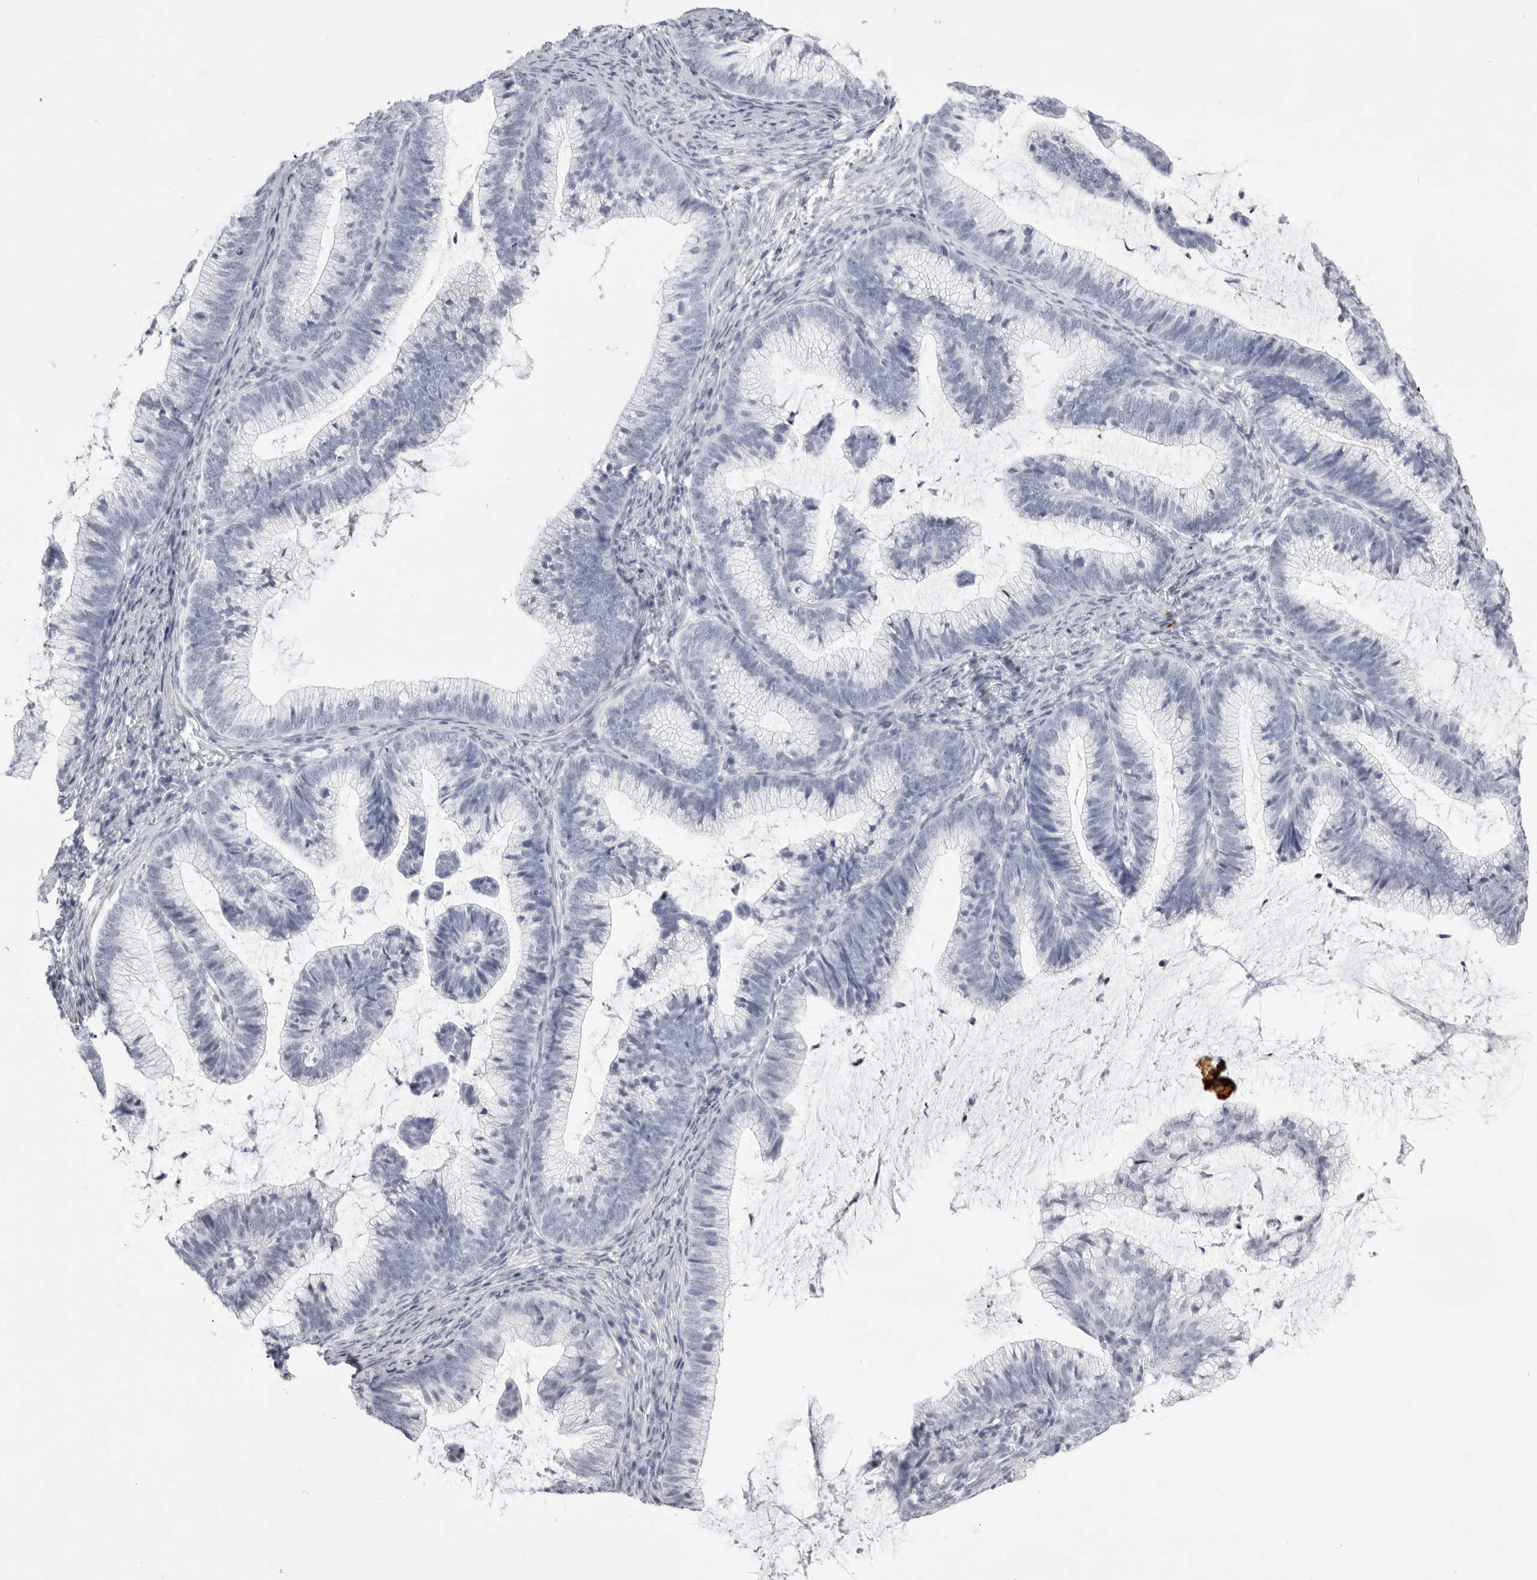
{"staining": {"intensity": "negative", "quantity": "none", "location": "none"}, "tissue": "cervical cancer", "cell_type": "Tumor cells", "image_type": "cancer", "snomed": [{"axis": "morphology", "description": "Adenocarcinoma, NOS"}, {"axis": "topography", "description": "Cervix"}], "caption": "Human cervical adenocarcinoma stained for a protein using immunohistochemistry (IHC) displays no positivity in tumor cells.", "gene": "TMOD4", "patient": {"sex": "female", "age": 36}}